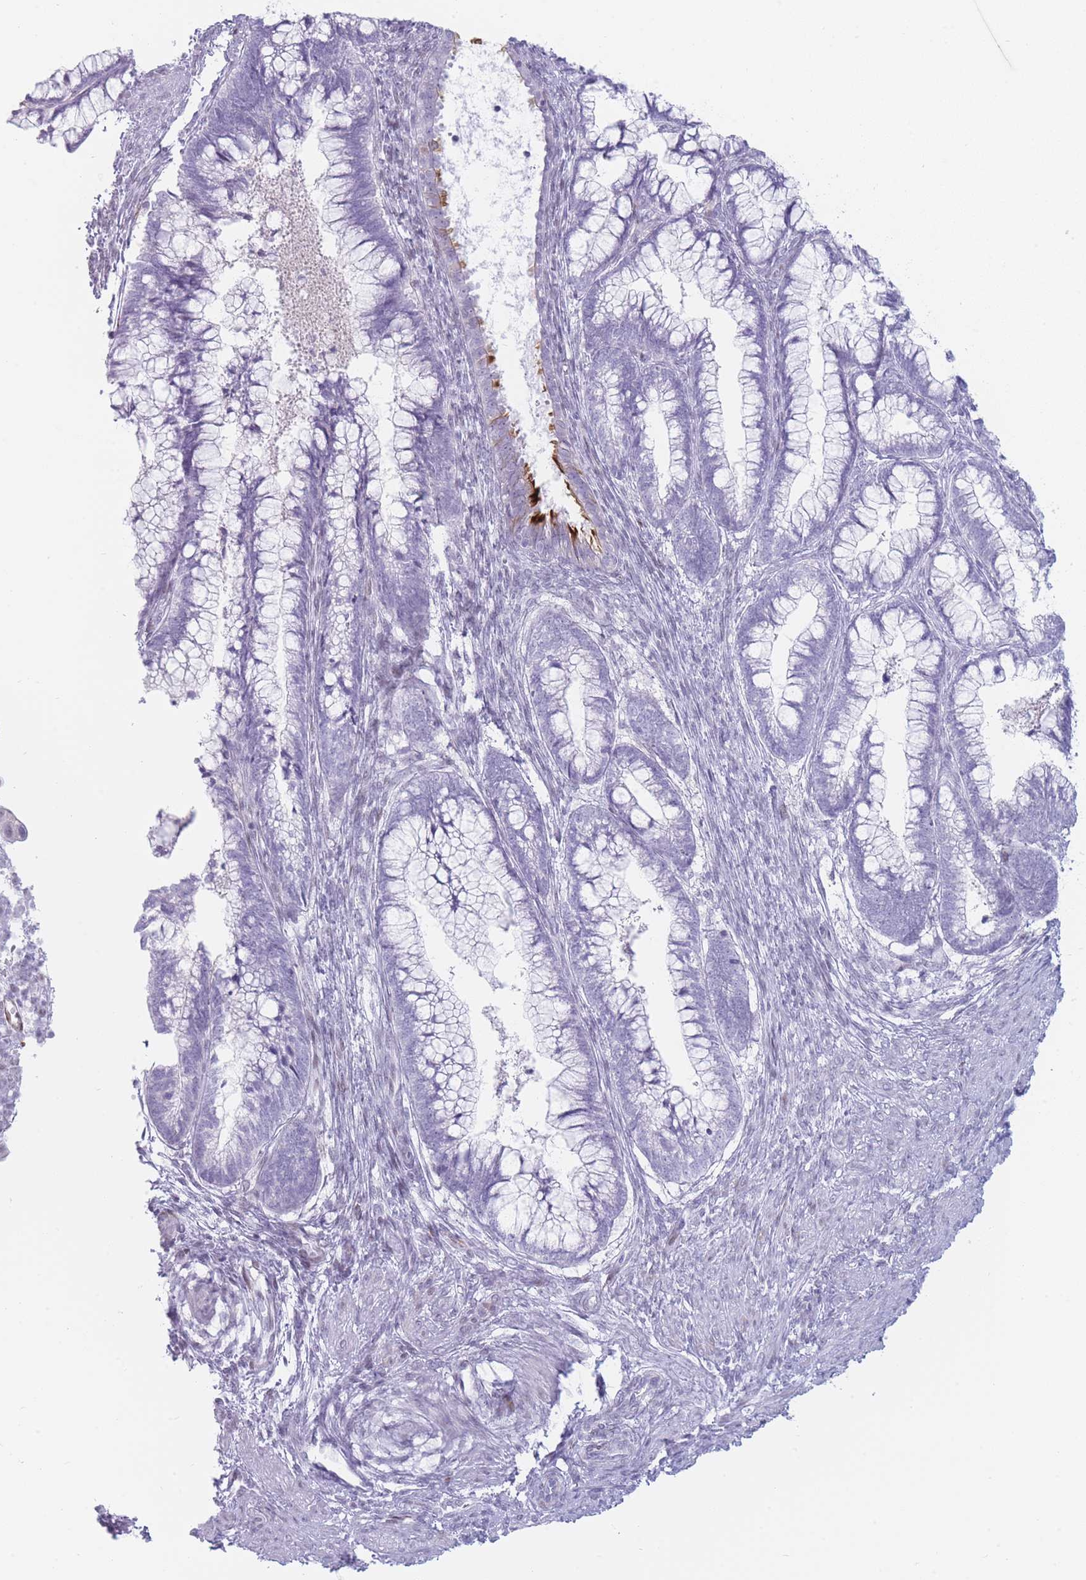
{"staining": {"intensity": "negative", "quantity": "none", "location": "none"}, "tissue": "cervical cancer", "cell_type": "Tumor cells", "image_type": "cancer", "snomed": [{"axis": "morphology", "description": "Adenocarcinoma, NOS"}, {"axis": "topography", "description": "Cervix"}], "caption": "Histopathology image shows no protein staining in tumor cells of adenocarcinoma (cervical) tissue. Brightfield microscopy of IHC stained with DAB (brown) and hematoxylin (blue), captured at high magnification.", "gene": "IFNA6", "patient": {"sex": "female", "age": 44}}